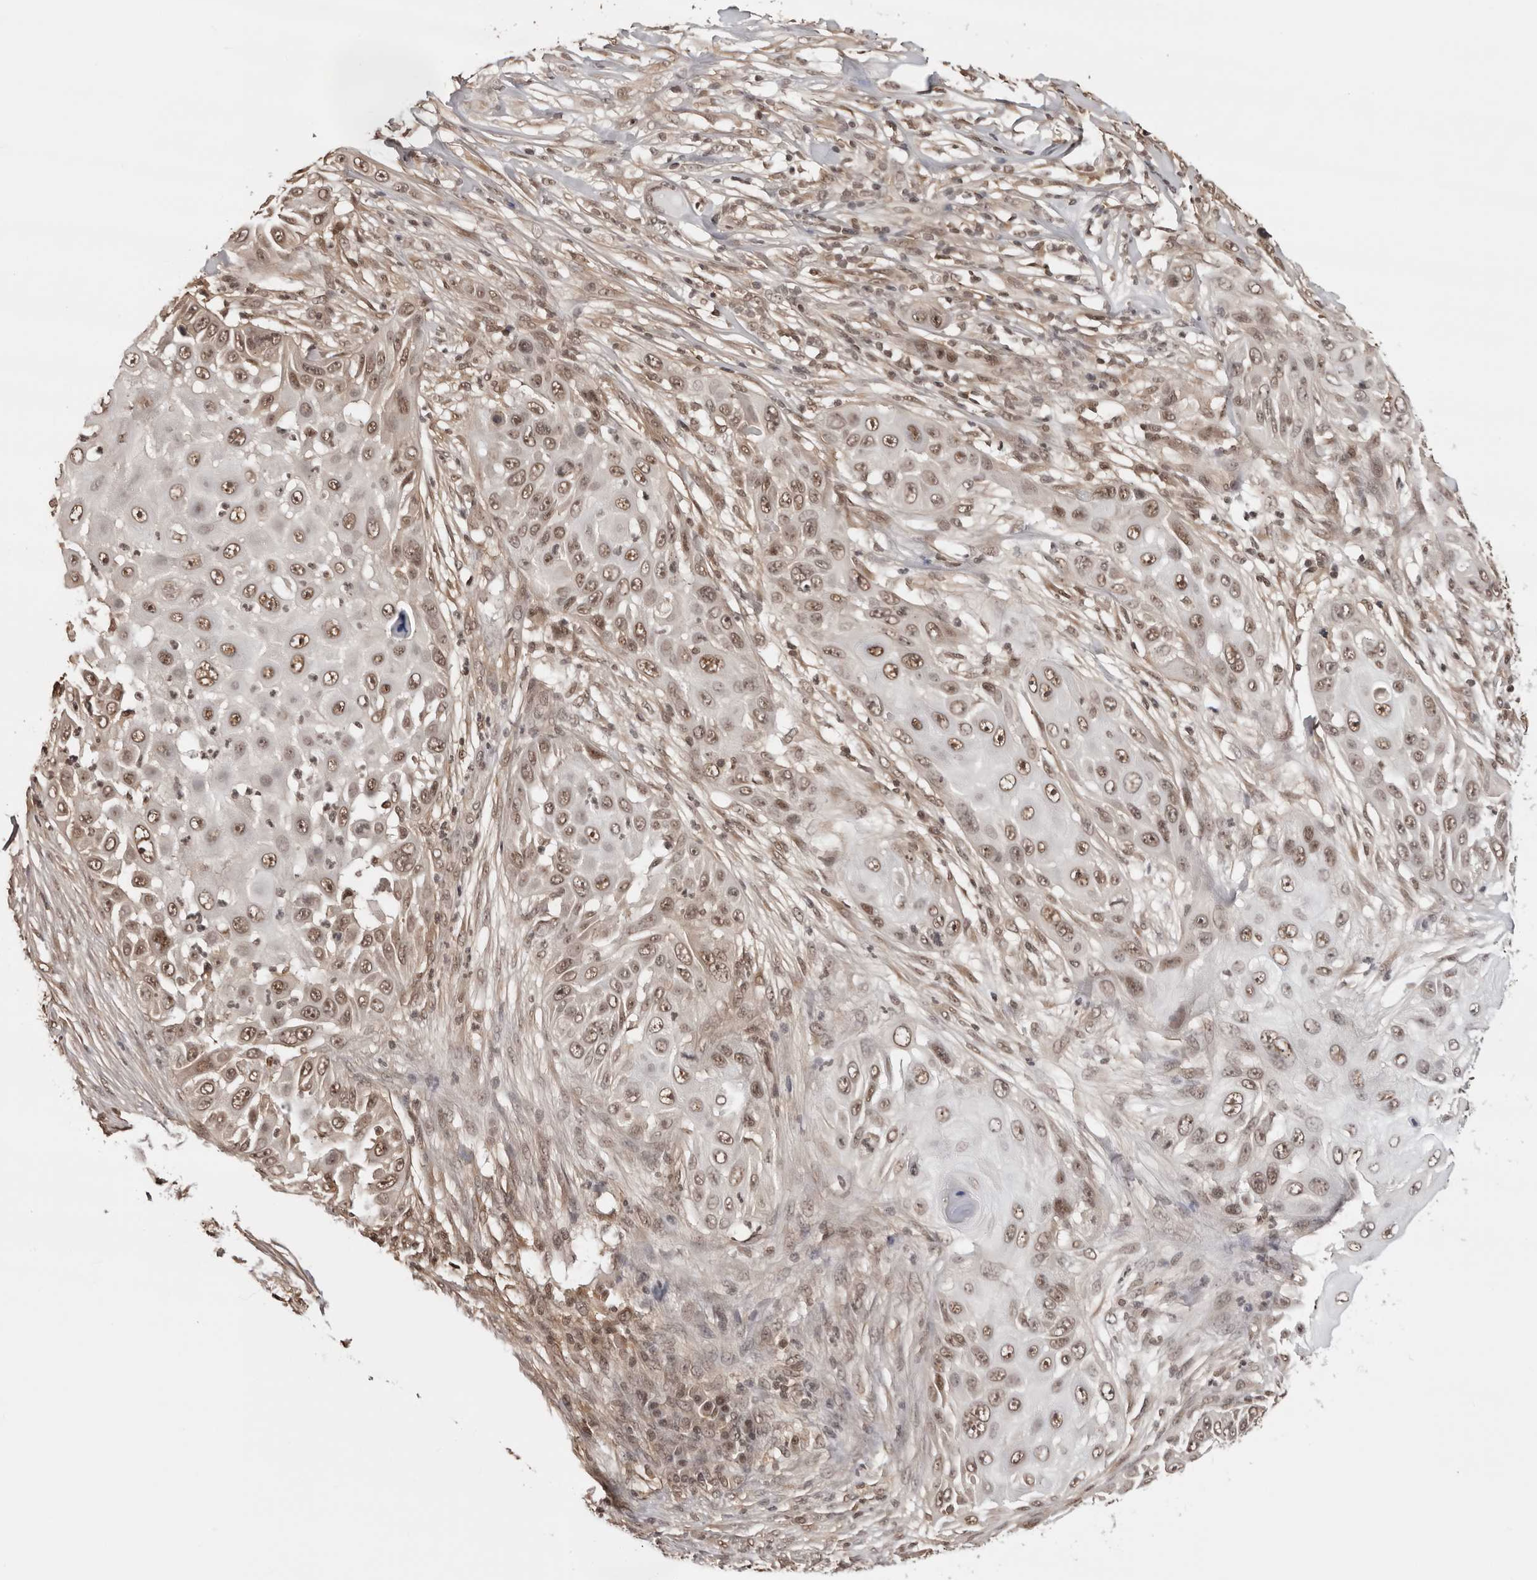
{"staining": {"intensity": "weak", "quantity": "25%-75%", "location": "nuclear"}, "tissue": "skin cancer", "cell_type": "Tumor cells", "image_type": "cancer", "snomed": [{"axis": "morphology", "description": "Squamous cell carcinoma, NOS"}, {"axis": "topography", "description": "Skin"}], "caption": "Skin squamous cell carcinoma tissue displays weak nuclear positivity in about 25%-75% of tumor cells, visualized by immunohistochemistry.", "gene": "SDE2", "patient": {"sex": "female", "age": 44}}